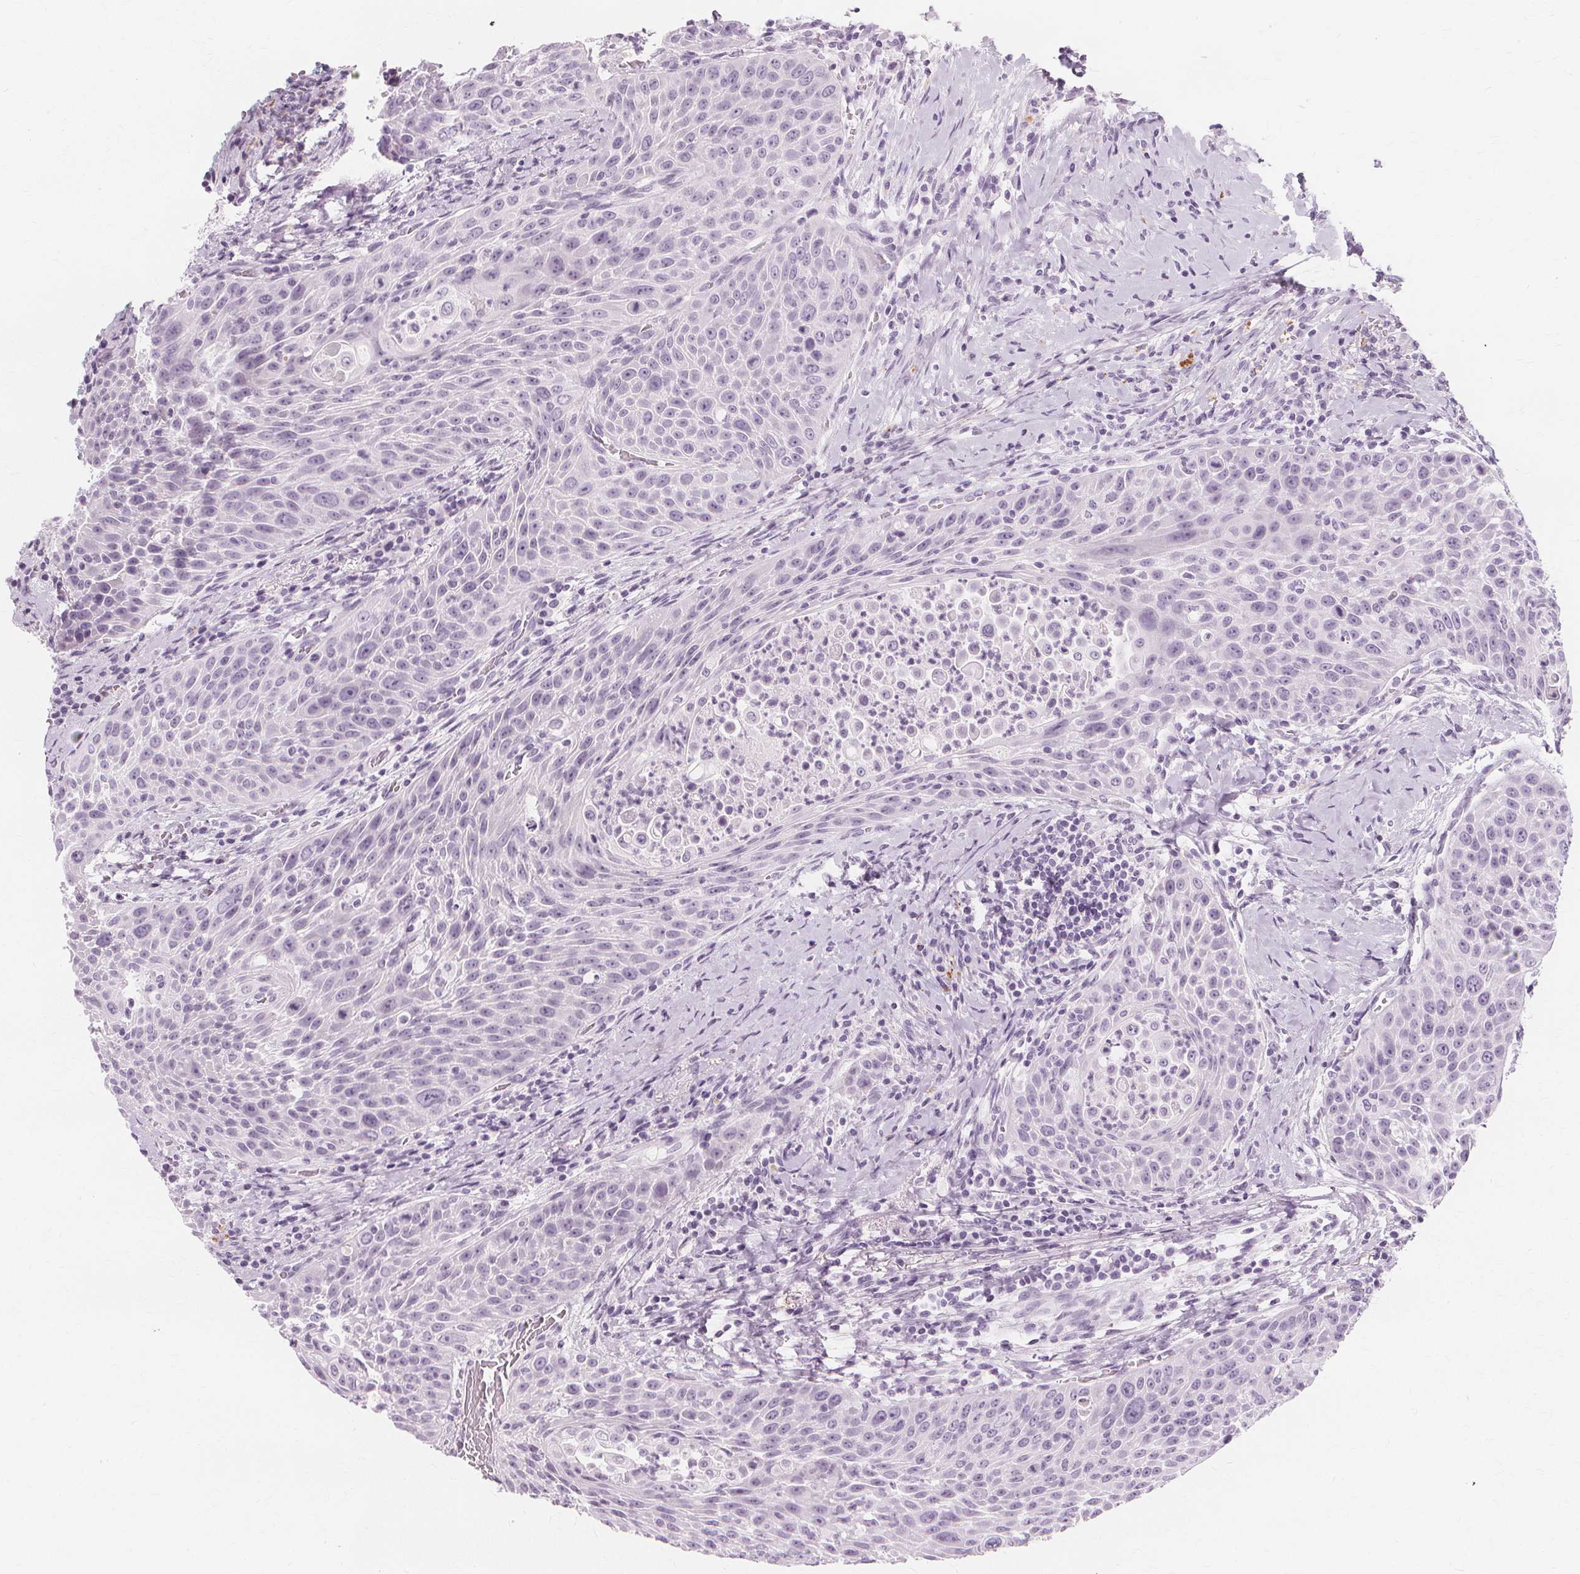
{"staining": {"intensity": "negative", "quantity": "none", "location": "none"}, "tissue": "head and neck cancer", "cell_type": "Tumor cells", "image_type": "cancer", "snomed": [{"axis": "morphology", "description": "Squamous cell carcinoma, NOS"}, {"axis": "topography", "description": "Head-Neck"}], "caption": "Human head and neck cancer stained for a protein using immunohistochemistry demonstrates no staining in tumor cells.", "gene": "TFF1", "patient": {"sex": "male", "age": 69}}